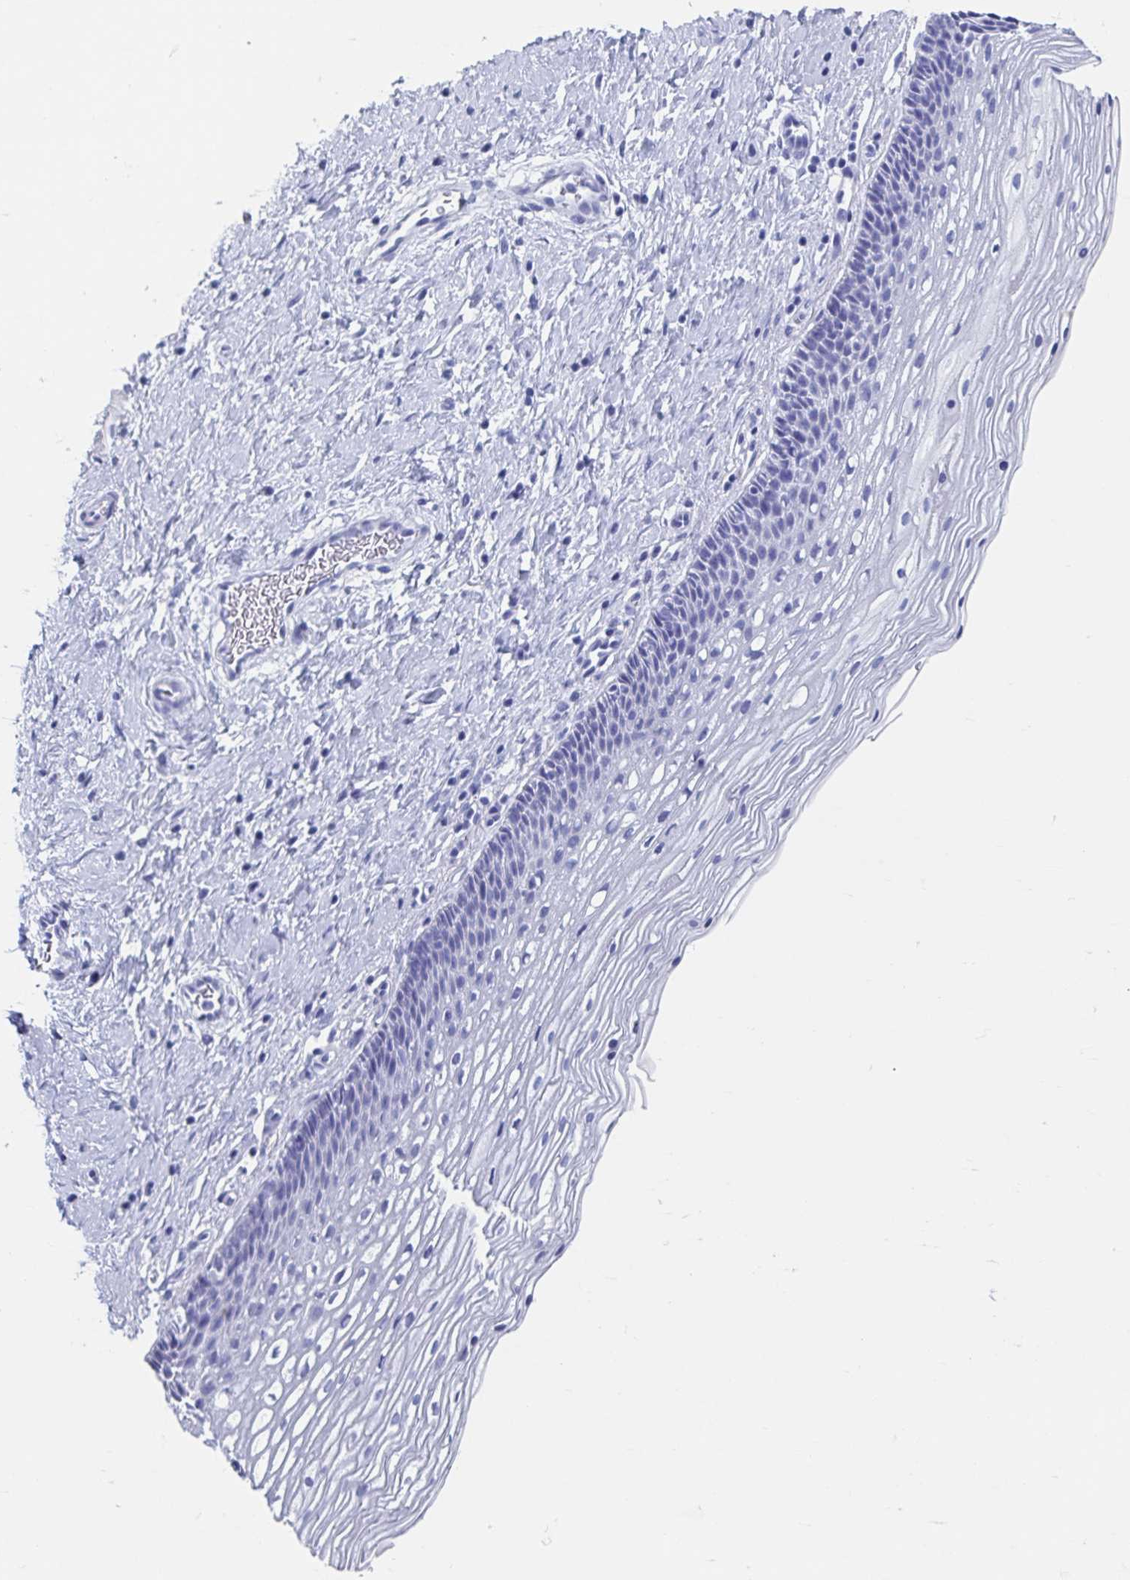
{"staining": {"intensity": "negative", "quantity": "none", "location": "none"}, "tissue": "cervix", "cell_type": "Glandular cells", "image_type": "normal", "snomed": [{"axis": "morphology", "description": "Normal tissue, NOS"}, {"axis": "topography", "description": "Cervix"}], "caption": "This image is of unremarkable cervix stained with immunohistochemistry to label a protein in brown with the nuclei are counter-stained blue. There is no staining in glandular cells. The staining is performed using DAB (3,3'-diaminobenzidine) brown chromogen with nuclei counter-stained in using hematoxylin.", "gene": "C10orf53", "patient": {"sex": "female", "age": 34}}